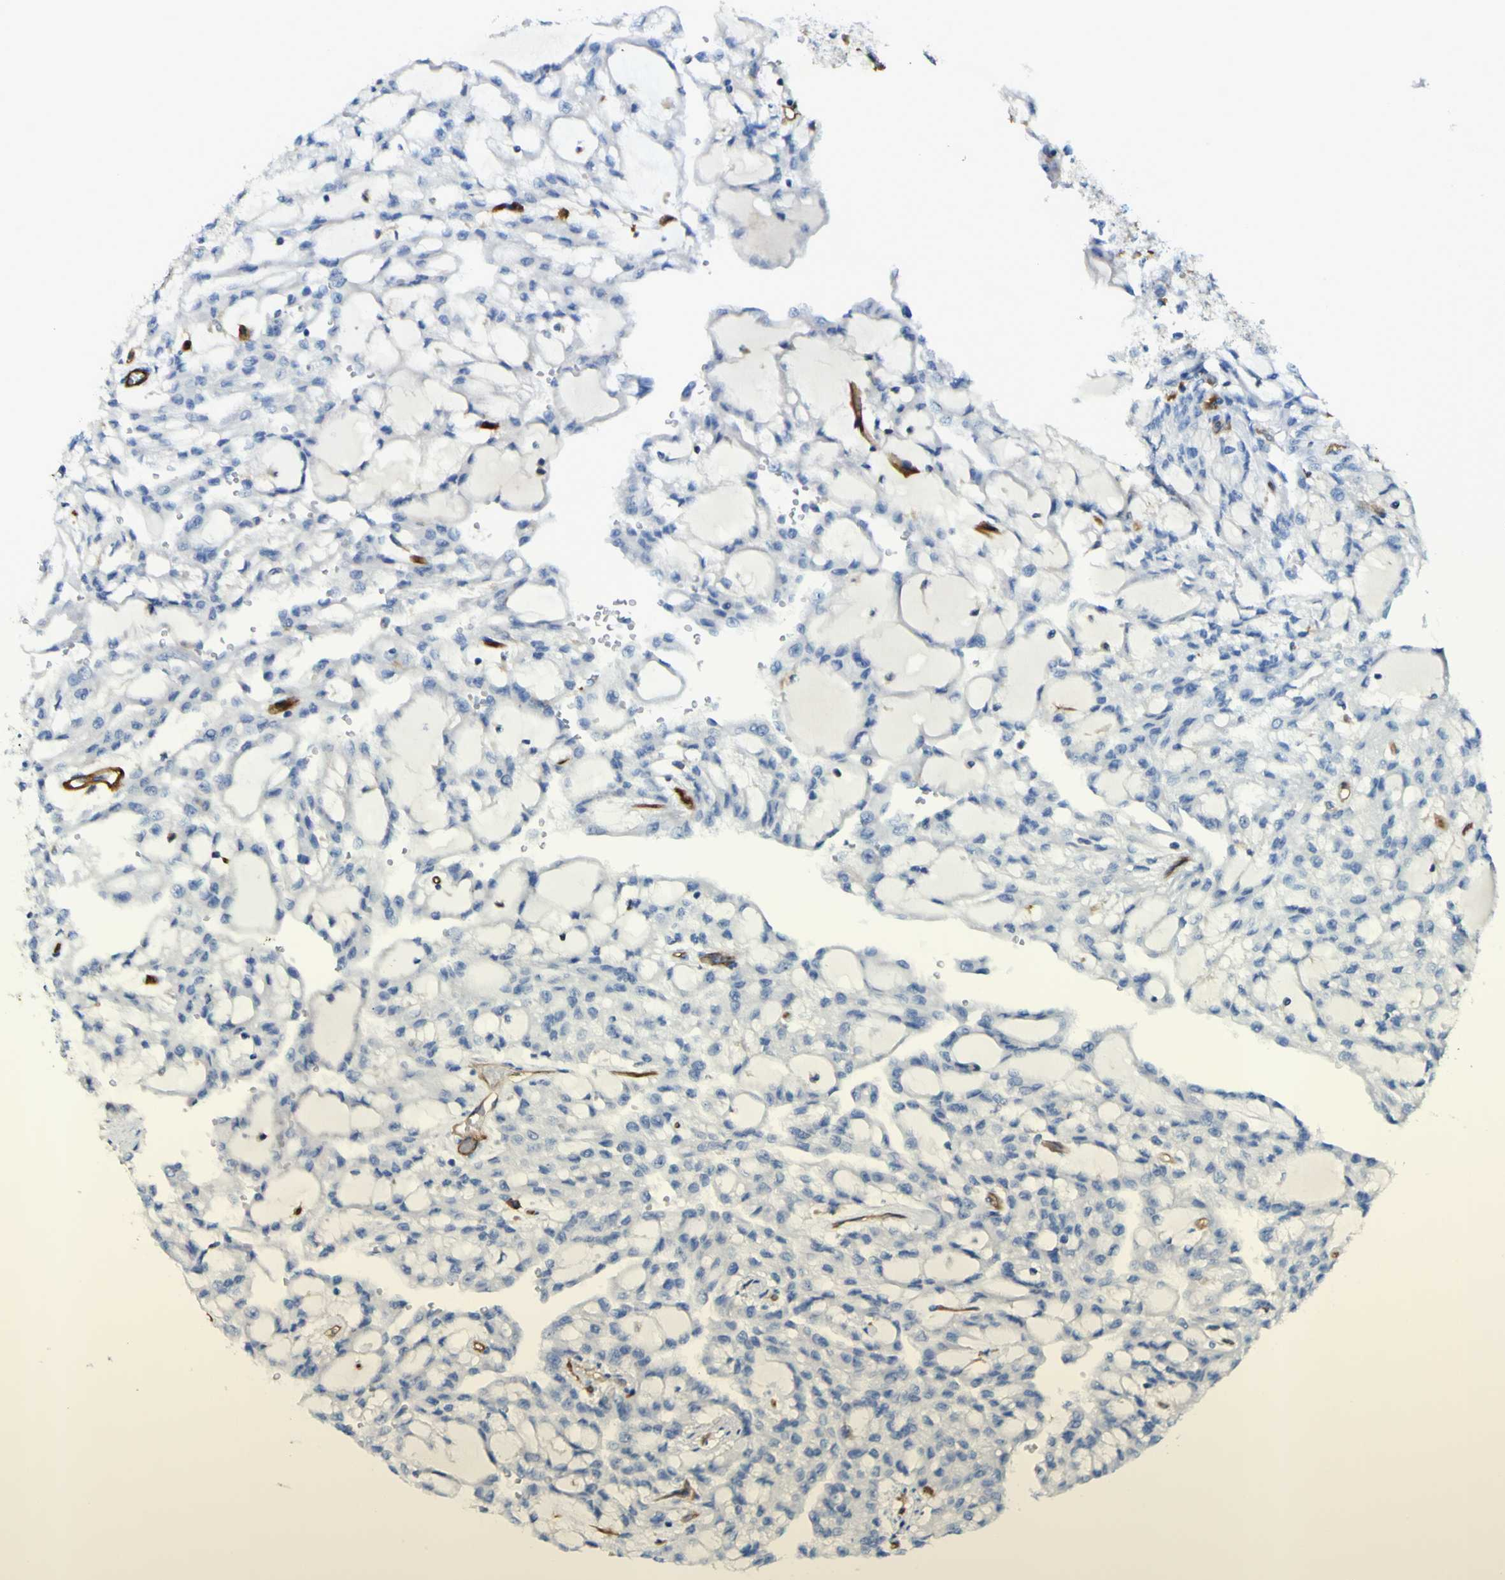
{"staining": {"intensity": "negative", "quantity": "none", "location": "none"}, "tissue": "renal cancer", "cell_type": "Tumor cells", "image_type": "cancer", "snomed": [{"axis": "morphology", "description": "Adenocarcinoma, NOS"}, {"axis": "topography", "description": "Kidney"}], "caption": "Human renal cancer stained for a protein using IHC shows no staining in tumor cells.", "gene": "CD93", "patient": {"sex": "male", "age": 63}}